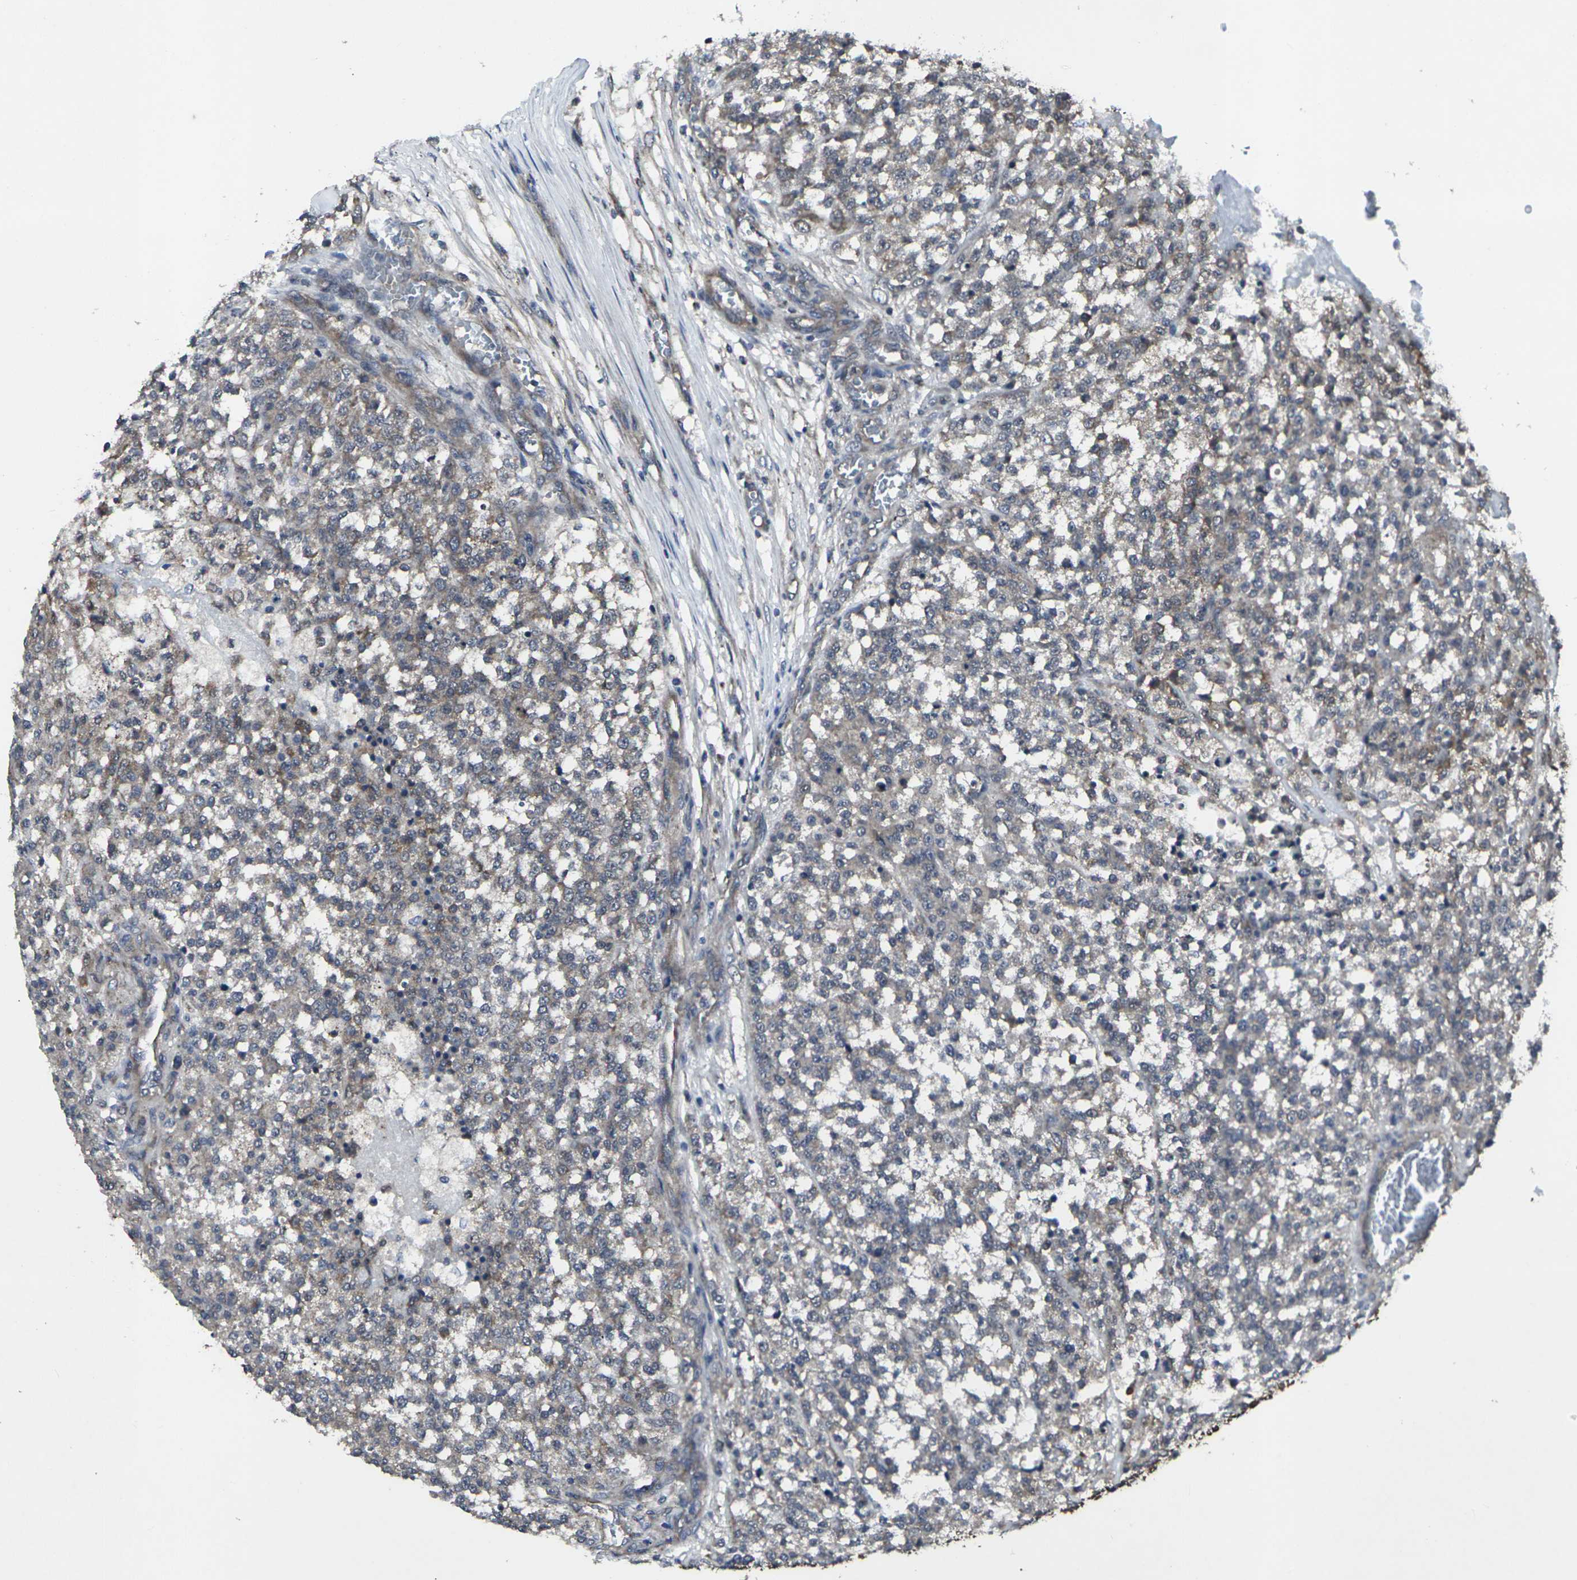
{"staining": {"intensity": "weak", "quantity": ">75%", "location": "cytoplasmic/membranous"}, "tissue": "testis cancer", "cell_type": "Tumor cells", "image_type": "cancer", "snomed": [{"axis": "morphology", "description": "Seminoma, NOS"}, {"axis": "topography", "description": "Testis"}], "caption": "A photomicrograph of testis seminoma stained for a protein reveals weak cytoplasmic/membranous brown staining in tumor cells. Using DAB (brown) and hematoxylin (blue) stains, captured at high magnification using brightfield microscopy.", "gene": "MAPKAPK2", "patient": {"sex": "male", "age": 59}}